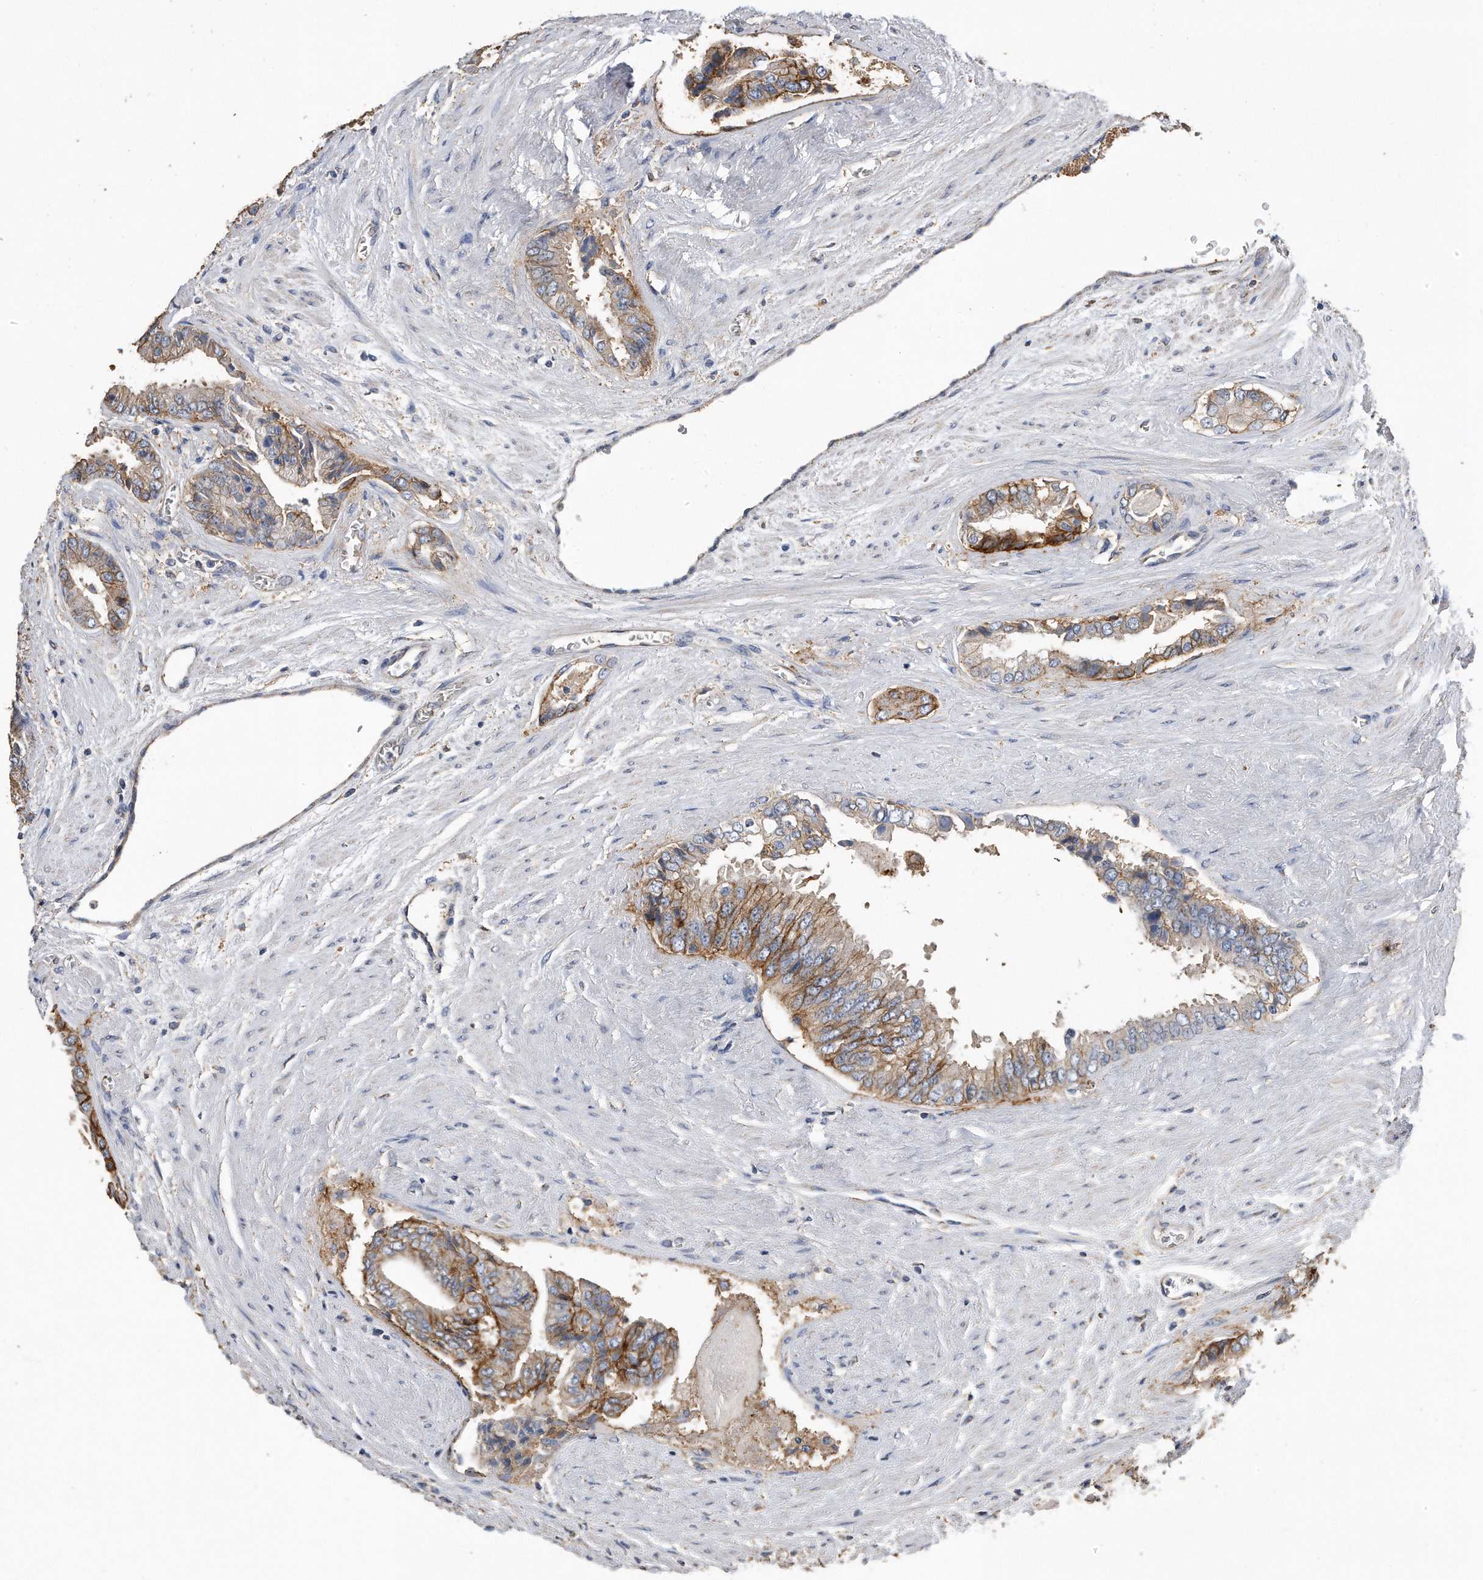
{"staining": {"intensity": "moderate", "quantity": "<25%", "location": "cytoplasmic/membranous"}, "tissue": "prostate cancer", "cell_type": "Tumor cells", "image_type": "cancer", "snomed": [{"axis": "morphology", "description": "Adenocarcinoma, High grade"}, {"axis": "topography", "description": "Prostate"}], "caption": "Immunohistochemistry image of human prostate cancer stained for a protein (brown), which shows low levels of moderate cytoplasmic/membranous positivity in about <25% of tumor cells.", "gene": "CDCP1", "patient": {"sex": "male", "age": 58}}